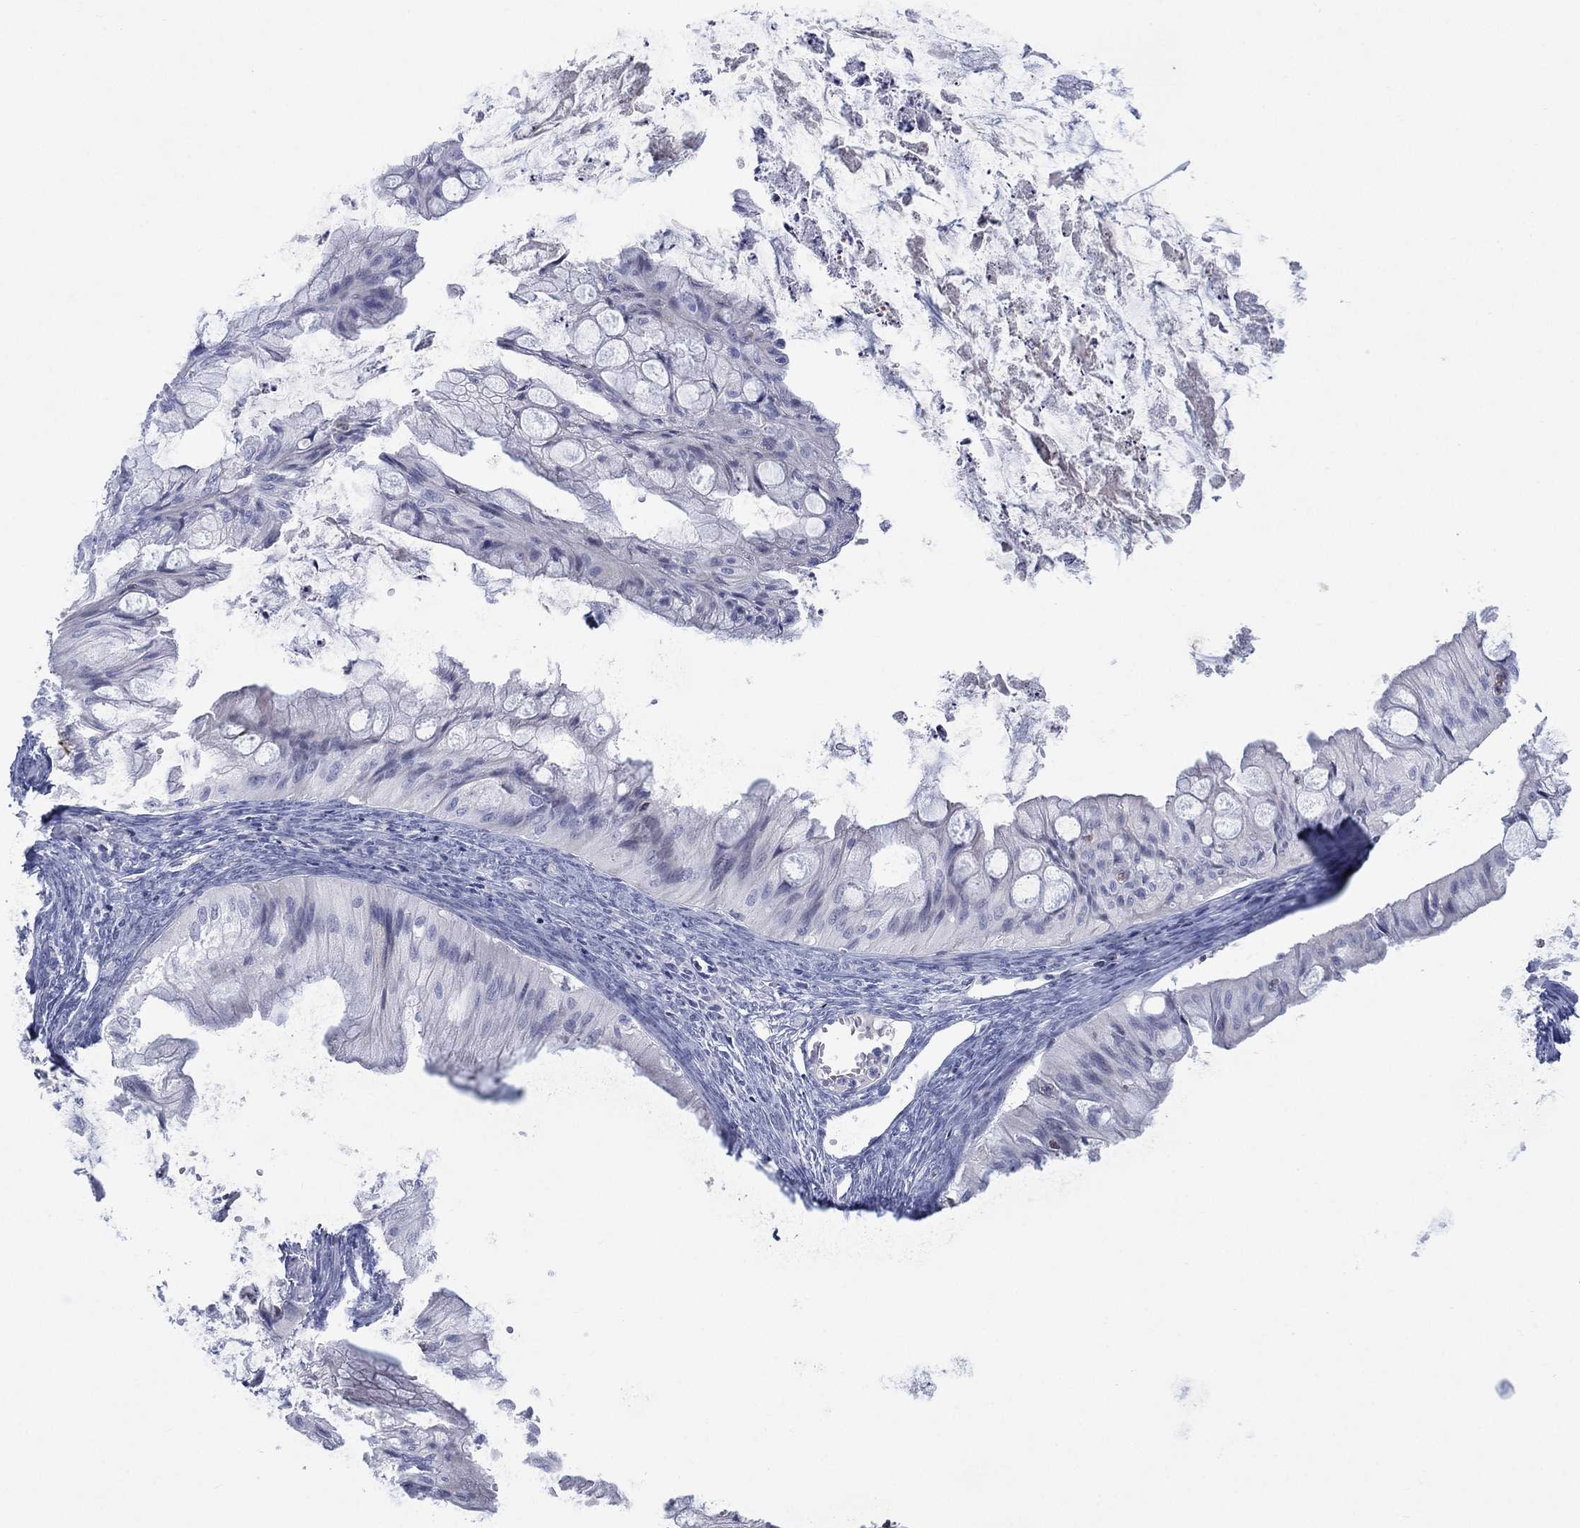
{"staining": {"intensity": "negative", "quantity": "none", "location": "none"}, "tissue": "ovarian cancer", "cell_type": "Tumor cells", "image_type": "cancer", "snomed": [{"axis": "morphology", "description": "Cystadenocarcinoma, mucinous, NOS"}, {"axis": "topography", "description": "Ovary"}], "caption": "Human mucinous cystadenocarcinoma (ovarian) stained for a protein using immunohistochemistry exhibits no expression in tumor cells.", "gene": "SEPTIN1", "patient": {"sex": "female", "age": 57}}